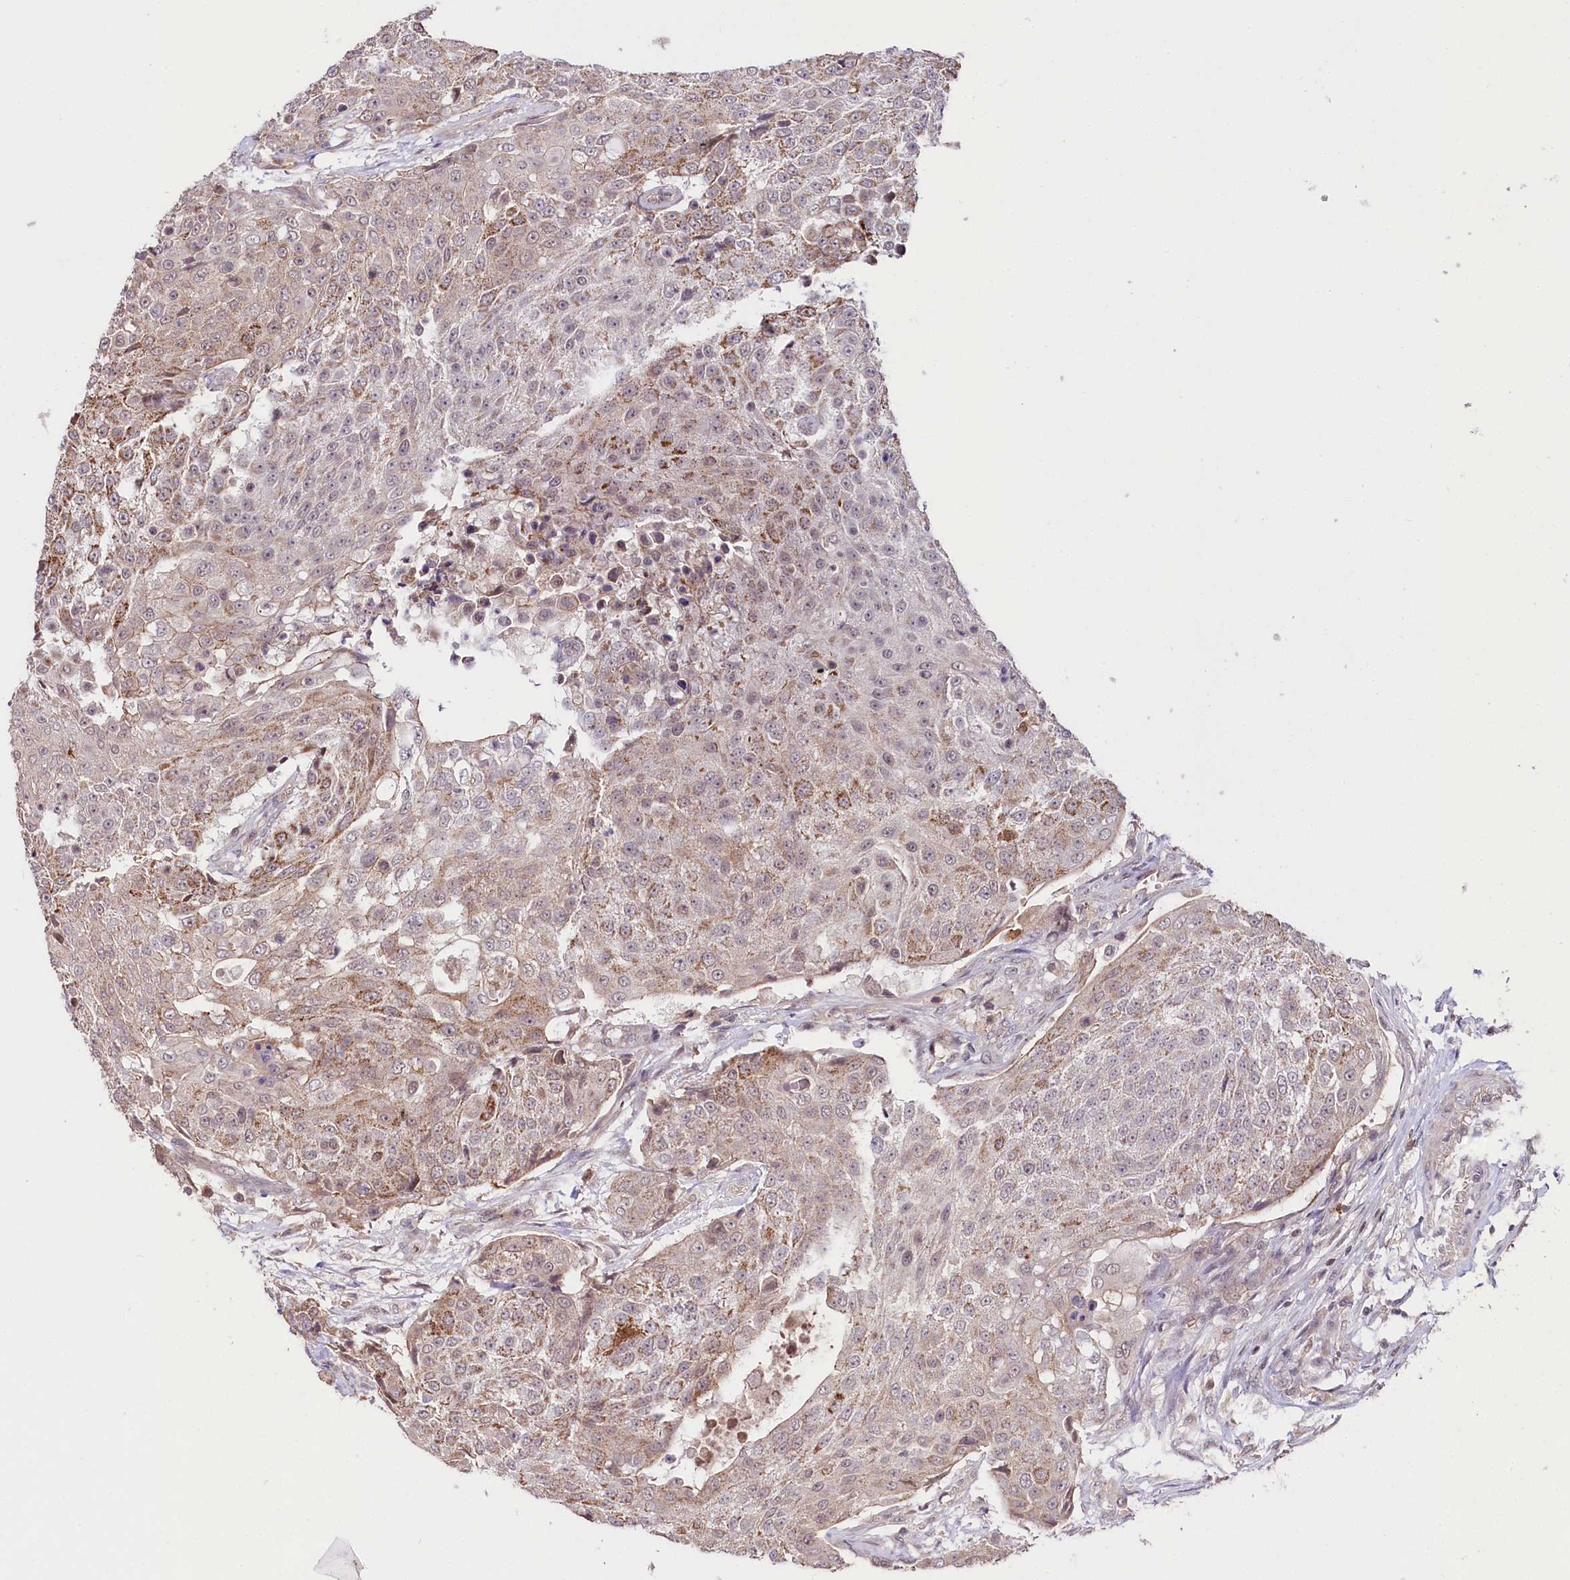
{"staining": {"intensity": "moderate", "quantity": ">75%", "location": "cytoplasmic/membranous"}, "tissue": "urothelial cancer", "cell_type": "Tumor cells", "image_type": "cancer", "snomed": [{"axis": "morphology", "description": "Urothelial carcinoma, High grade"}, {"axis": "topography", "description": "Urinary bladder"}], "caption": "Urothelial cancer tissue reveals moderate cytoplasmic/membranous staining in about >75% of tumor cells", "gene": "TAFAZZIN", "patient": {"sex": "female", "age": 63}}